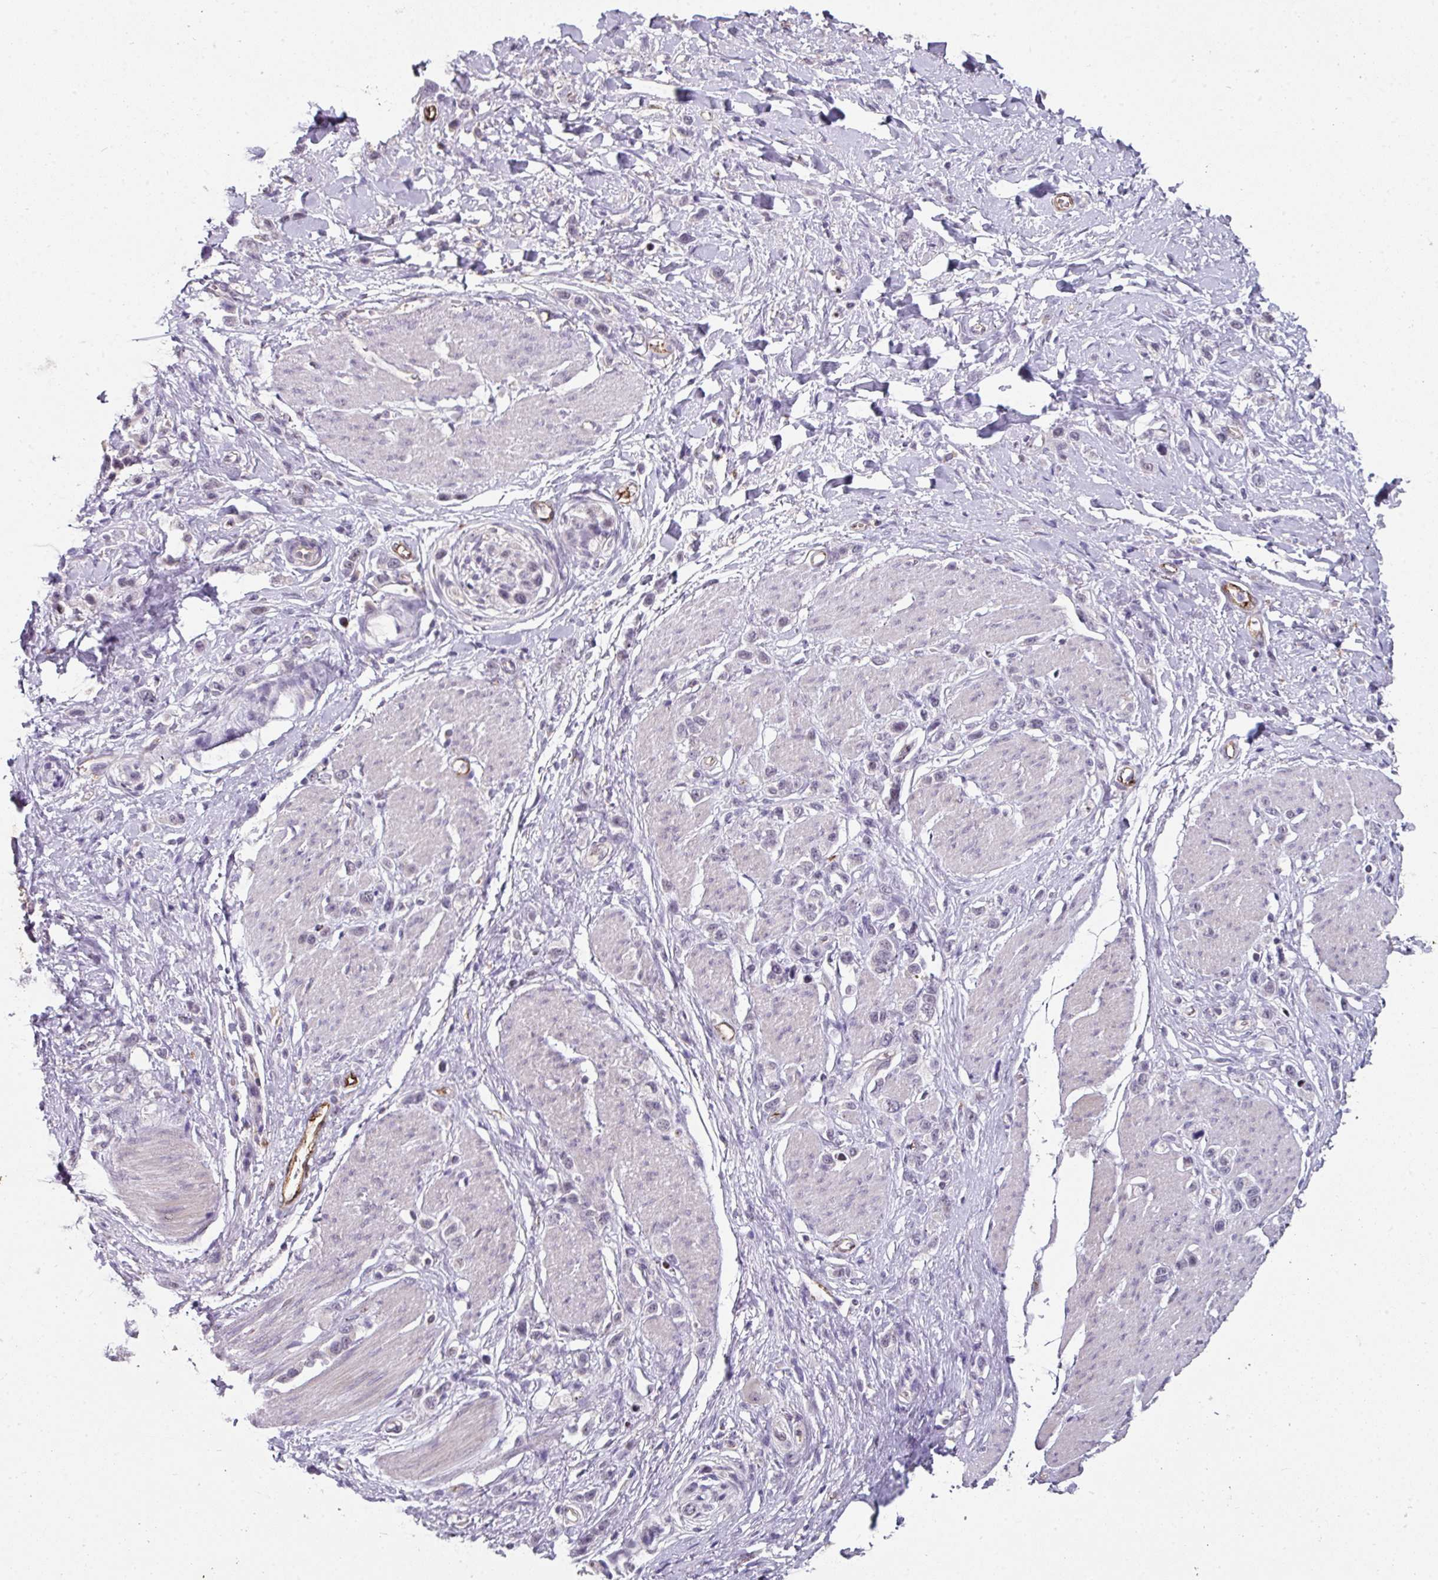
{"staining": {"intensity": "weak", "quantity": "<25%", "location": "nuclear"}, "tissue": "stomach cancer", "cell_type": "Tumor cells", "image_type": "cancer", "snomed": [{"axis": "morphology", "description": "Adenocarcinoma, NOS"}, {"axis": "topography", "description": "Stomach"}], "caption": "DAB (3,3'-diaminobenzidine) immunohistochemical staining of human stomach cancer (adenocarcinoma) exhibits no significant staining in tumor cells.", "gene": "SIDT2", "patient": {"sex": "female", "age": 65}}